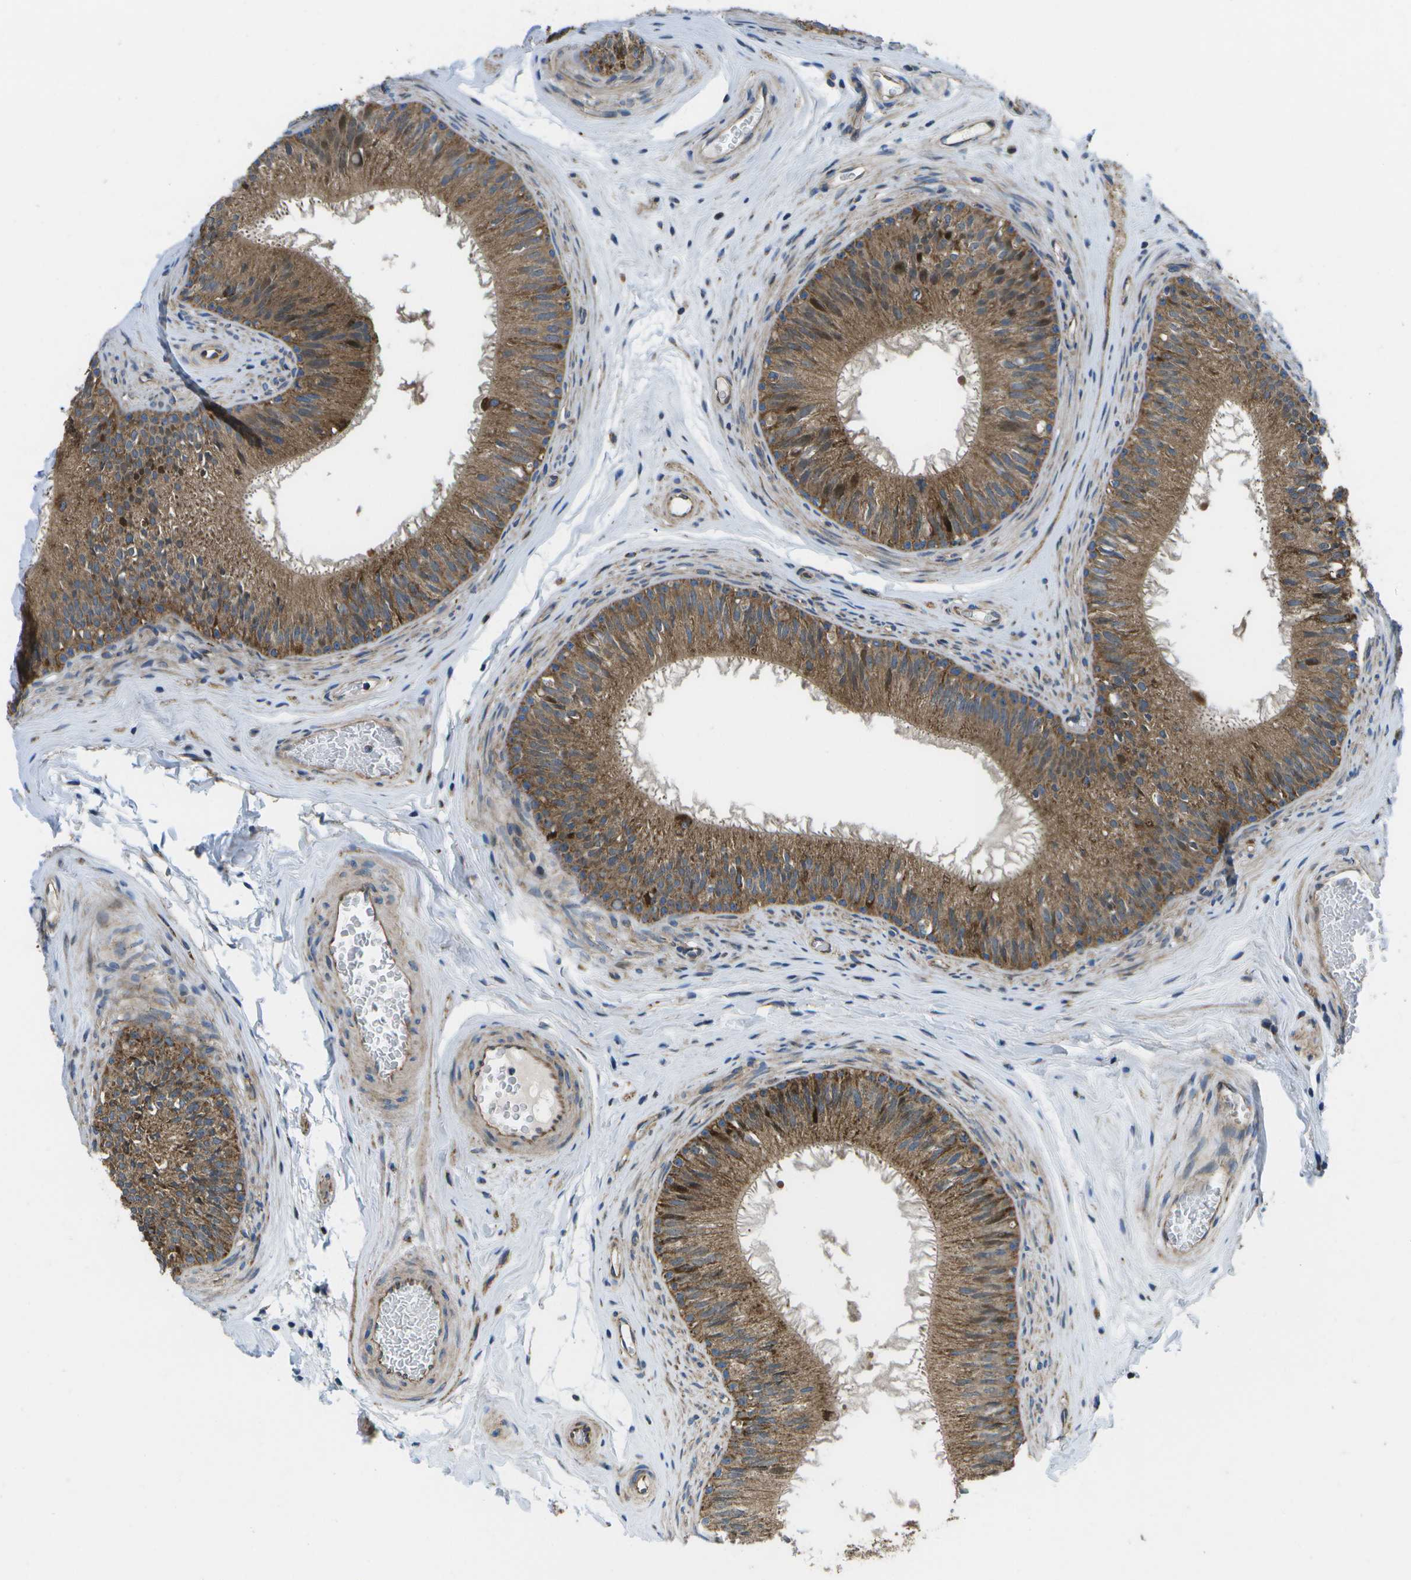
{"staining": {"intensity": "moderate", "quantity": ">75%", "location": "cytoplasmic/membranous,nuclear"}, "tissue": "epididymis", "cell_type": "Glandular cells", "image_type": "normal", "snomed": [{"axis": "morphology", "description": "Normal tissue, NOS"}, {"axis": "topography", "description": "Testis"}, {"axis": "topography", "description": "Epididymis"}], "caption": "Protein expression analysis of benign epididymis demonstrates moderate cytoplasmic/membranous,nuclear positivity in about >75% of glandular cells. (Brightfield microscopy of DAB IHC at high magnification).", "gene": "MVK", "patient": {"sex": "male", "age": 36}}